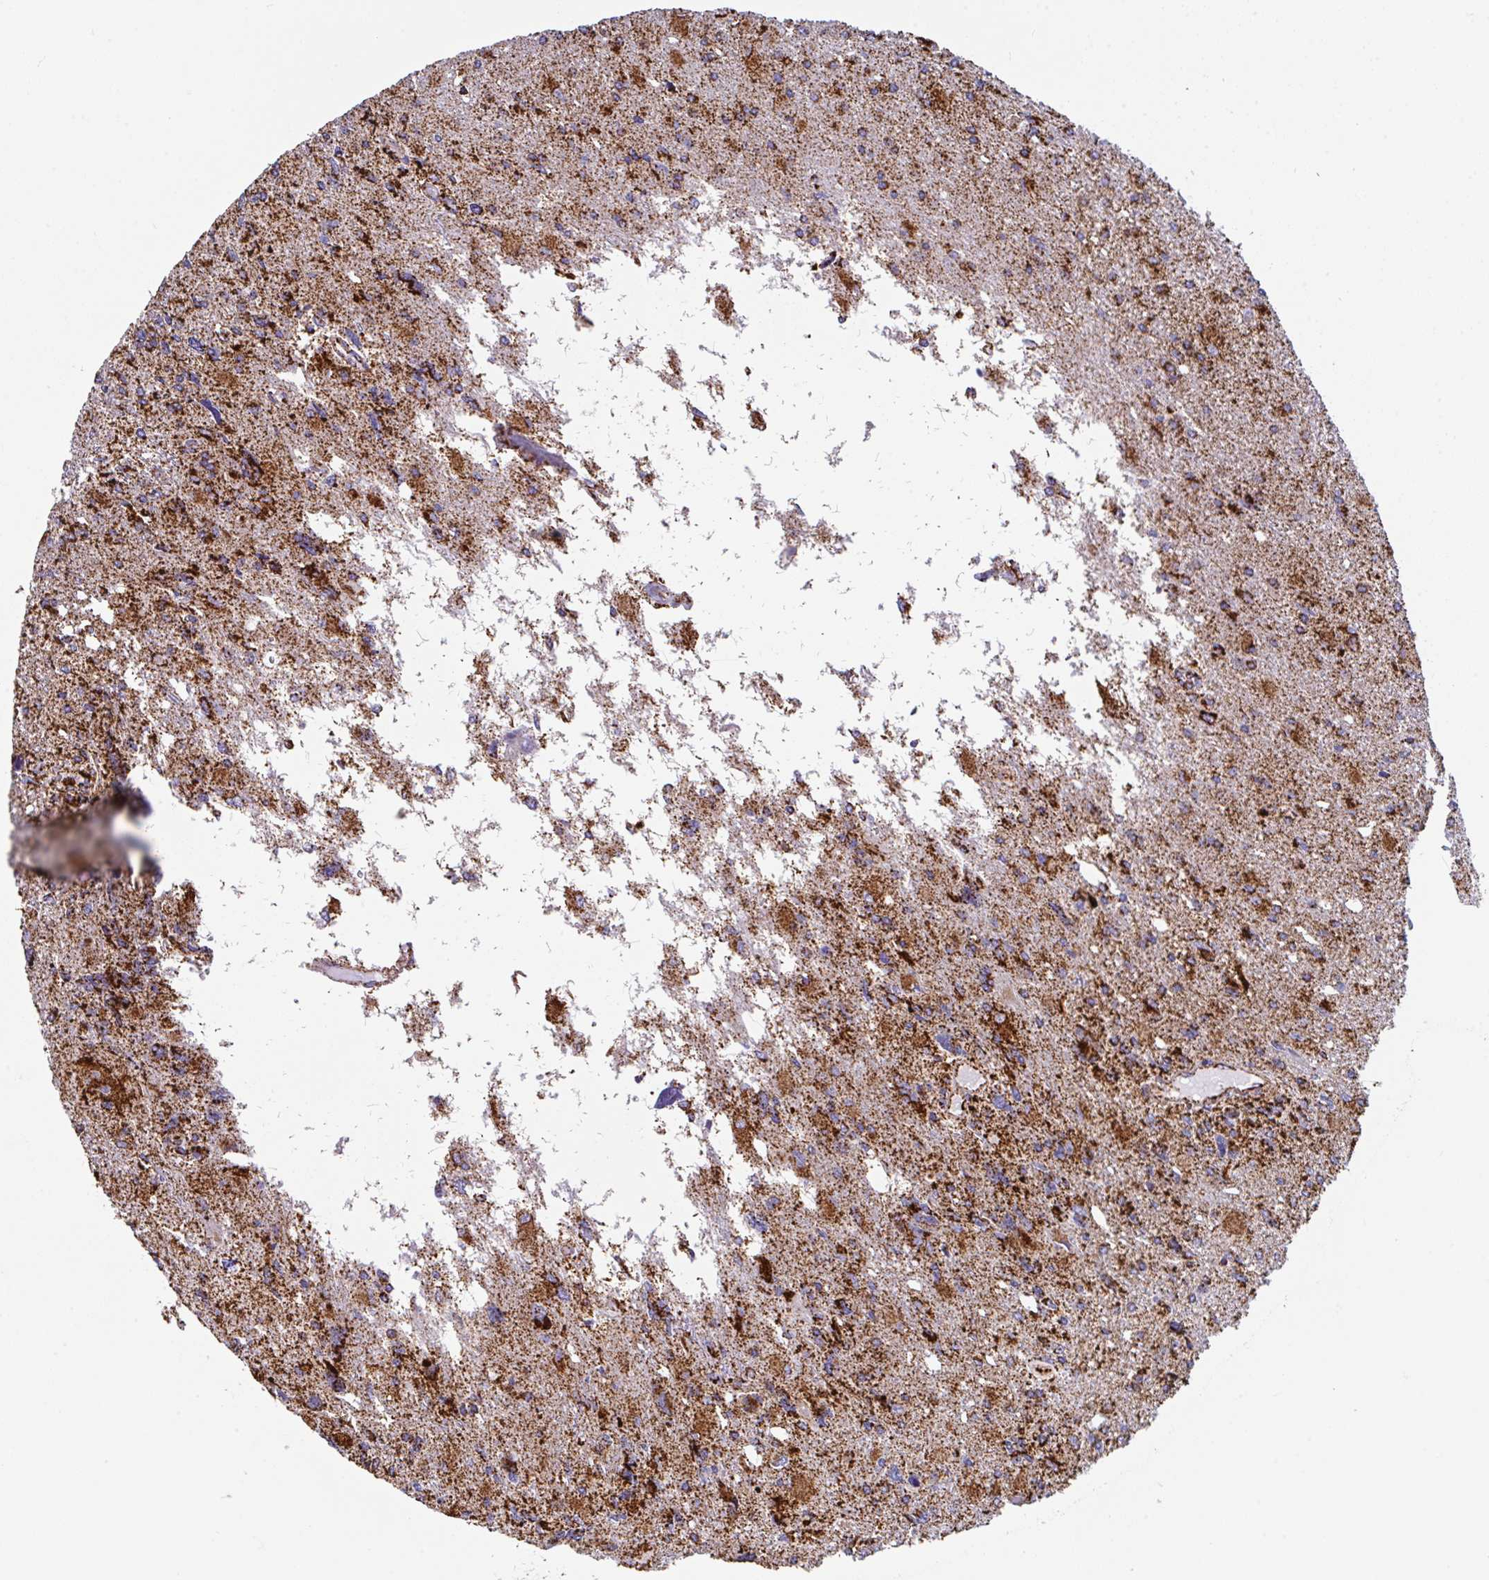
{"staining": {"intensity": "strong", "quantity": ">75%", "location": "cytoplasmic/membranous"}, "tissue": "glioma", "cell_type": "Tumor cells", "image_type": "cancer", "snomed": [{"axis": "morphology", "description": "Glioma, malignant, High grade"}, {"axis": "topography", "description": "Brain"}], "caption": "Malignant high-grade glioma was stained to show a protein in brown. There is high levels of strong cytoplasmic/membranous positivity in about >75% of tumor cells.", "gene": "ANKRD33B", "patient": {"sex": "male", "age": 67}}